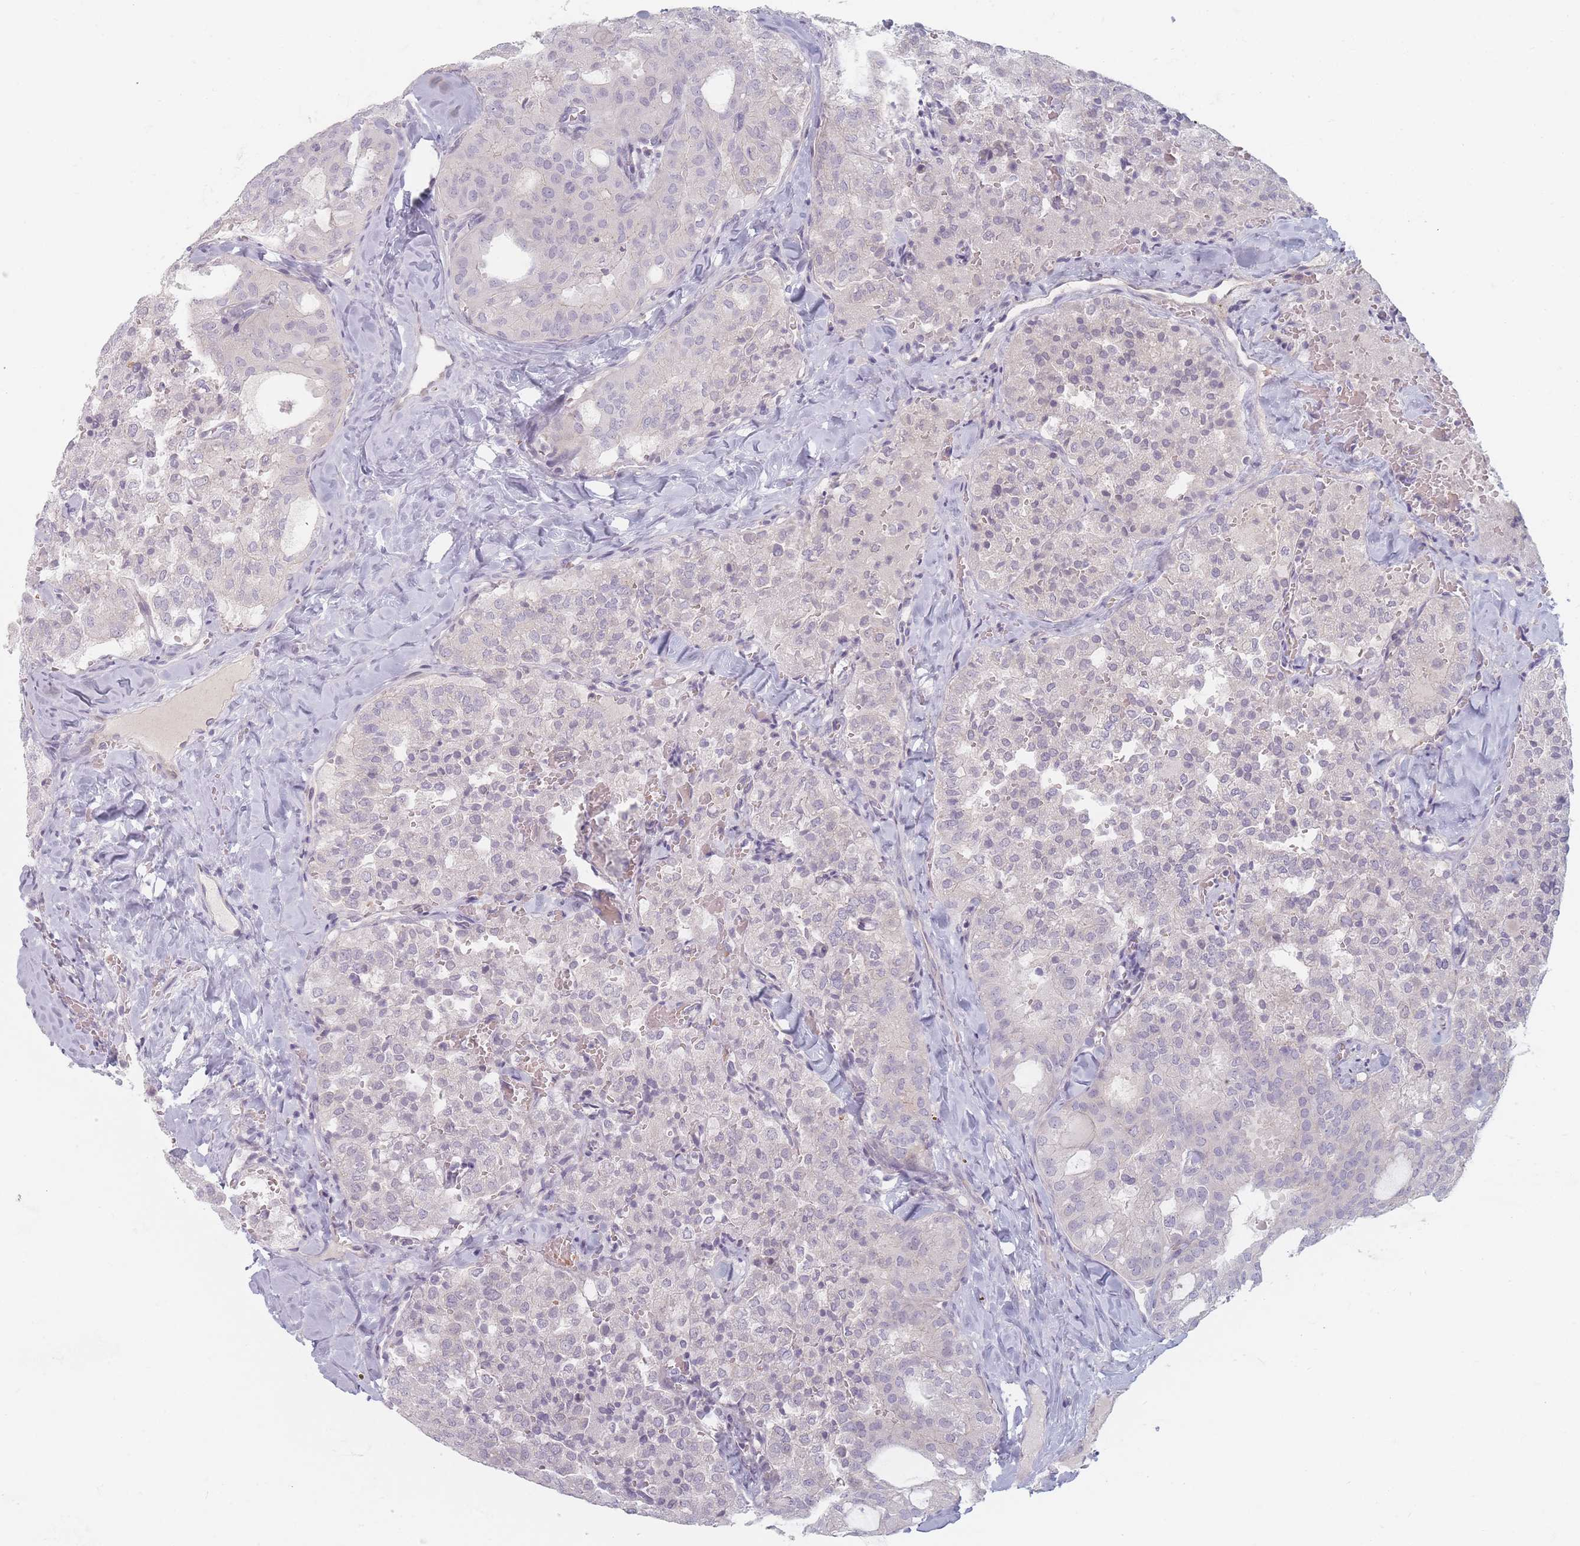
{"staining": {"intensity": "negative", "quantity": "none", "location": "none"}, "tissue": "thyroid cancer", "cell_type": "Tumor cells", "image_type": "cancer", "snomed": [{"axis": "morphology", "description": "Follicular adenoma carcinoma, NOS"}, {"axis": "topography", "description": "Thyroid gland"}], "caption": "Image shows no significant protein positivity in tumor cells of thyroid cancer (follicular adenoma carcinoma).", "gene": "TMOD1", "patient": {"sex": "male", "age": 75}}